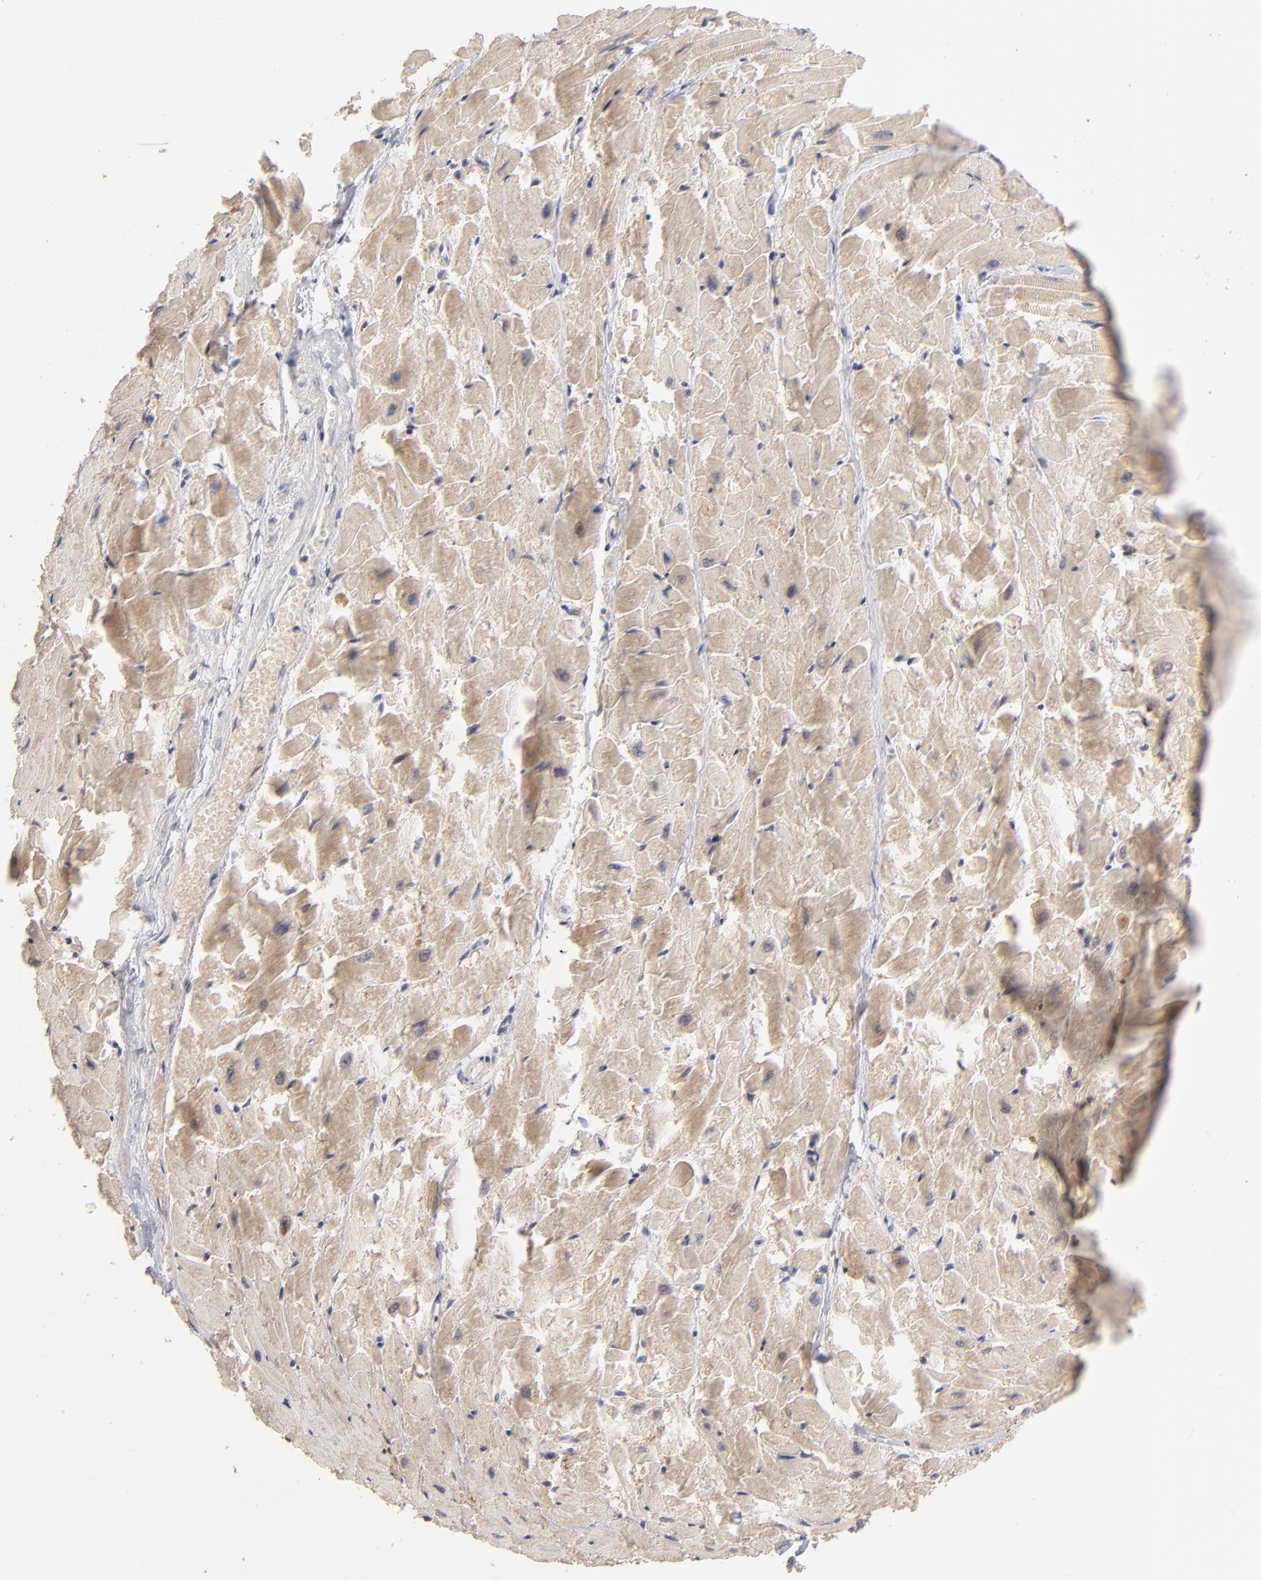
{"staining": {"intensity": "weak", "quantity": "25%-75%", "location": "cytoplasmic/membranous"}, "tissue": "heart muscle", "cell_type": "Cardiomyocytes", "image_type": "normal", "snomed": [{"axis": "morphology", "description": "Normal tissue, NOS"}, {"axis": "topography", "description": "Heart"}], "caption": "IHC staining of unremarkable heart muscle, which displays low levels of weak cytoplasmic/membranous positivity in approximately 25%-75% of cardiomyocytes indicating weak cytoplasmic/membranous protein positivity. The staining was performed using DAB (3,3'-diaminobenzidine) (brown) for protein detection and nuclei were counterstained in hematoxylin (blue).", "gene": "IVNS1ABP", "patient": {"sex": "female", "age": 19}}